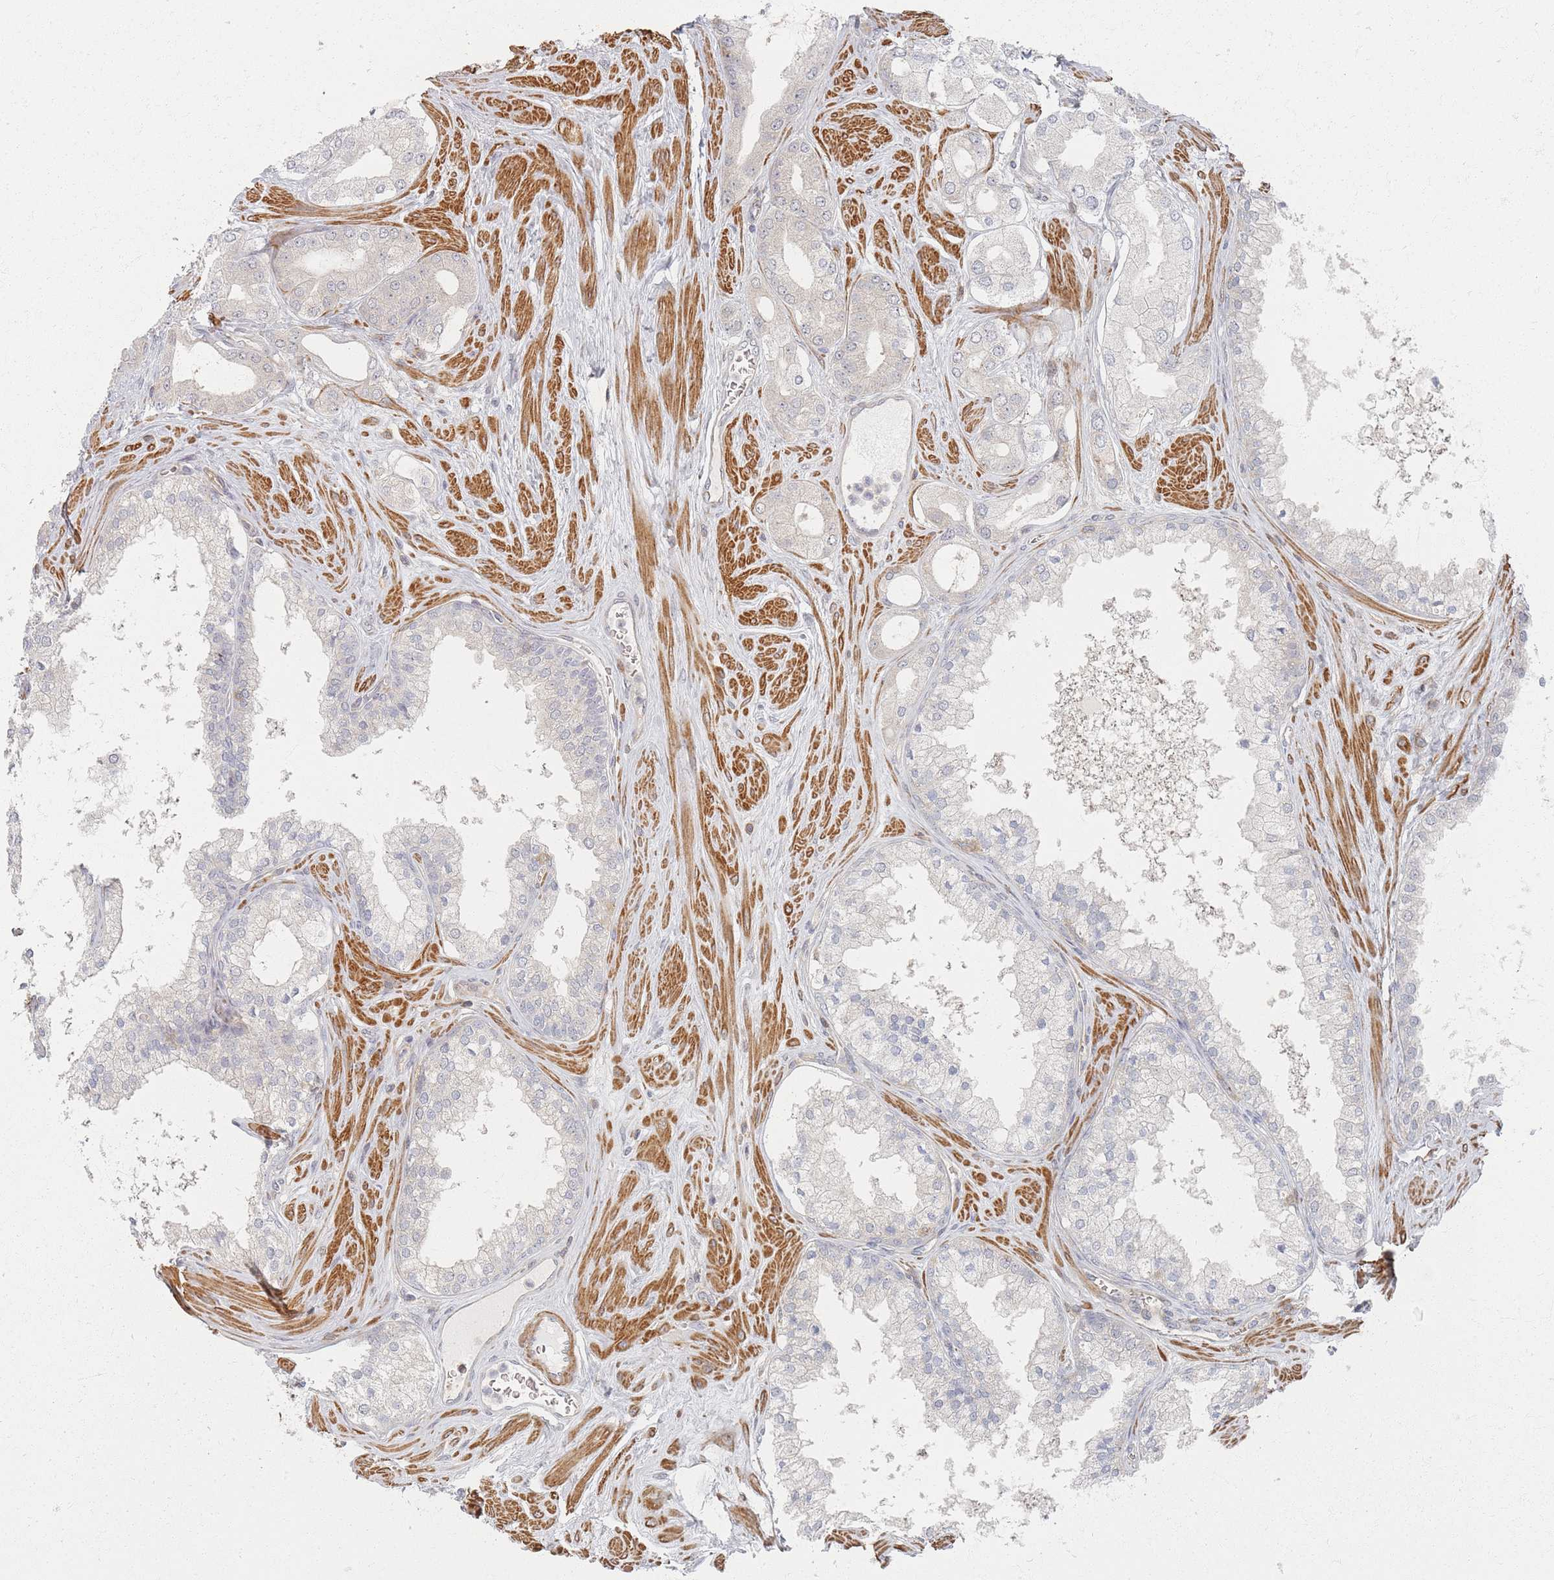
{"staining": {"intensity": "negative", "quantity": "none", "location": "none"}, "tissue": "prostate cancer", "cell_type": "Tumor cells", "image_type": "cancer", "snomed": [{"axis": "morphology", "description": "Adenocarcinoma, Low grade"}, {"axis": "topography", "description": "Prostate"}], "caption": "There is no significant staining in tumor cells of adenocarcinoma (low-grade) (prostate).", "gene": "ZNF852", "patient": {"sex": "male", "age": 42}}